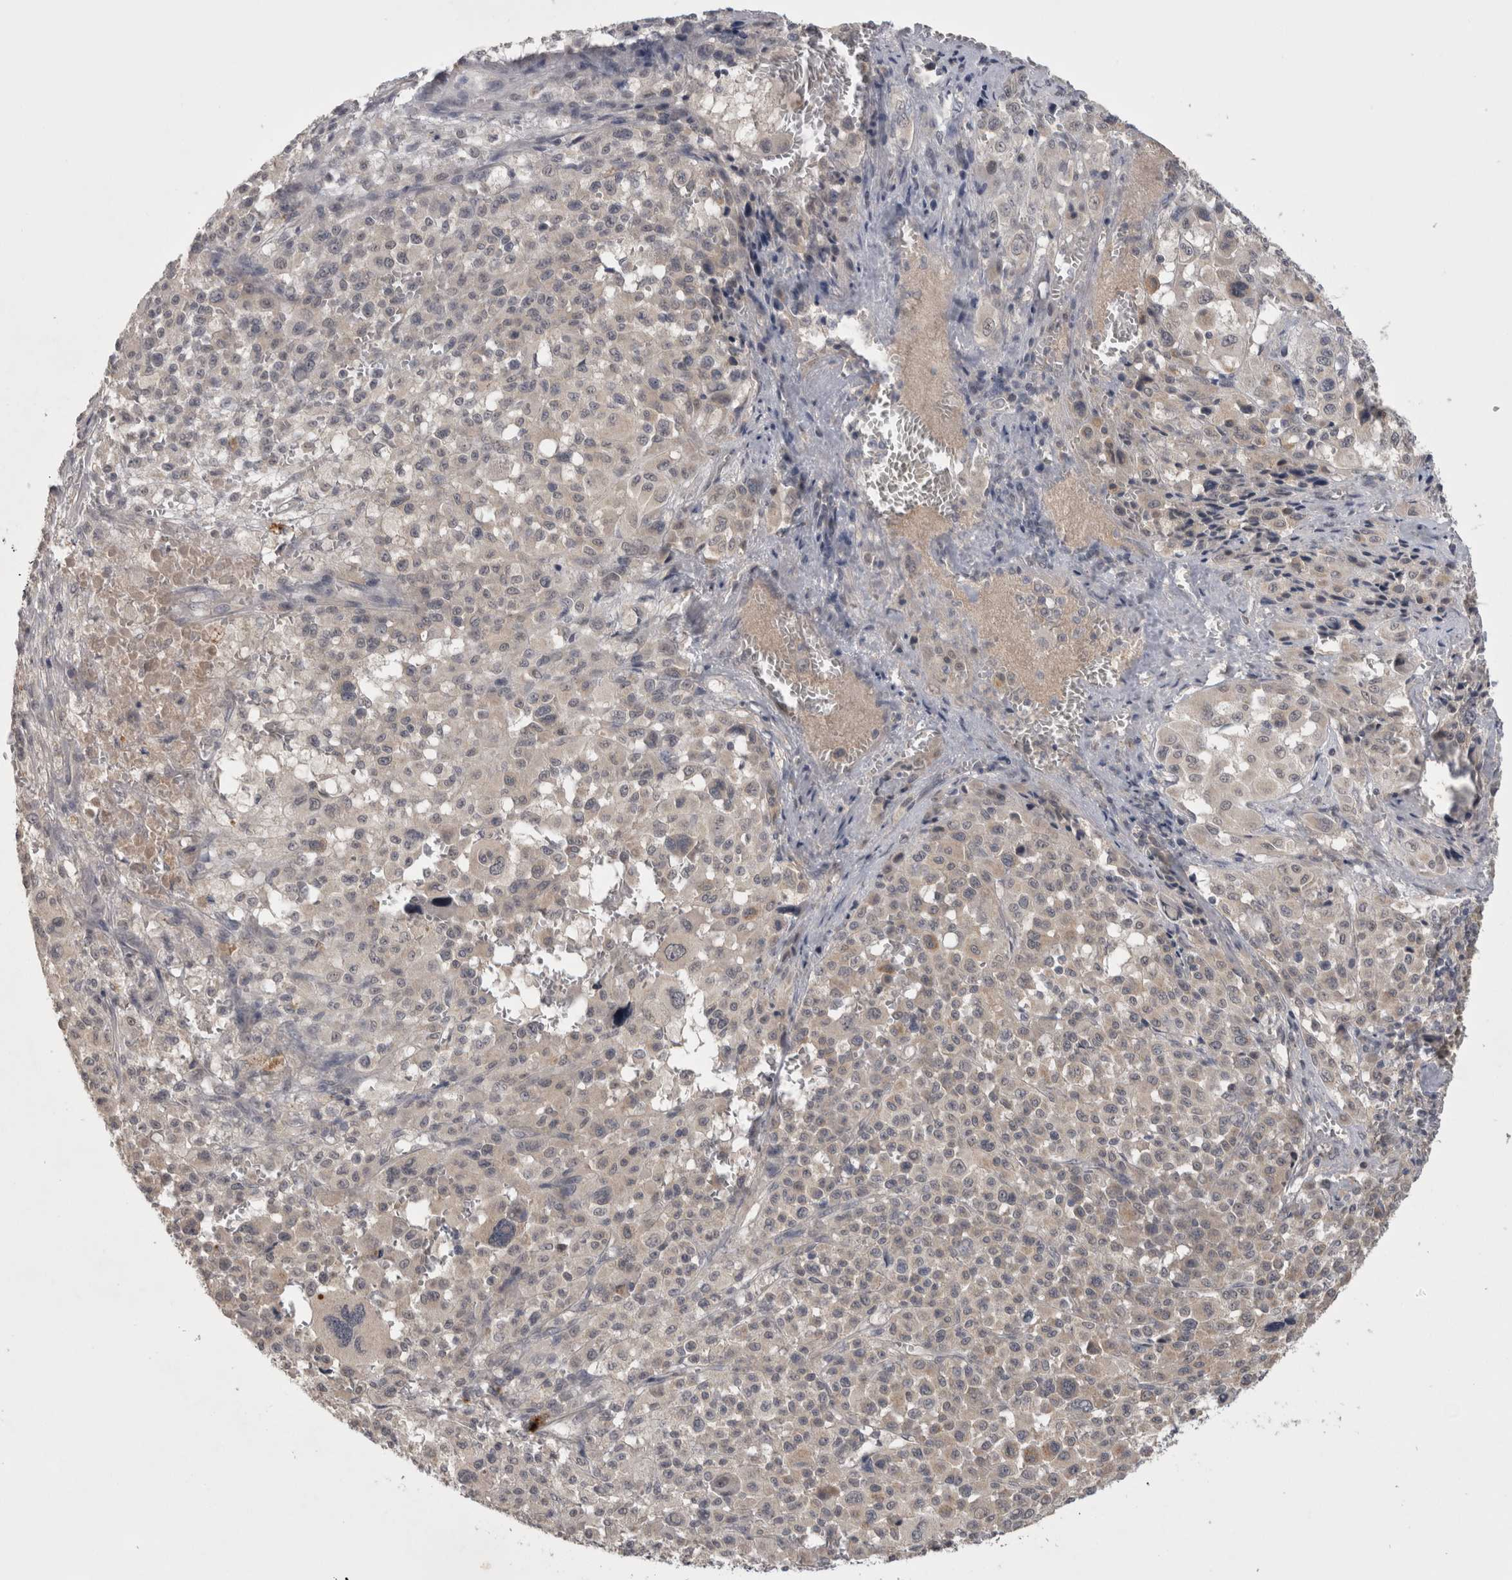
{"staining": {"intensity": "negative", "quantity": "none", "location": "none"}, "tissue": "melanoma", "cell_type": "Tumor cells", "image_type": "cancer", "snomed": [{"axis": "morphology", "description": "Malignant melanoma, Metastatic site"}, {"axis": "topography", "description": "Skin"}], "caption": "Protein analysis of malignant melanoma (metastatic site) shows no significant positivity in tumor cells. (Brightfield microscopy of DAB (3,3'-diaminobenzidine) immunohistochemistry (IHC) at high magnification).", "gene": "ZNF114", "patient": {"sex": "female", "age": 74}}